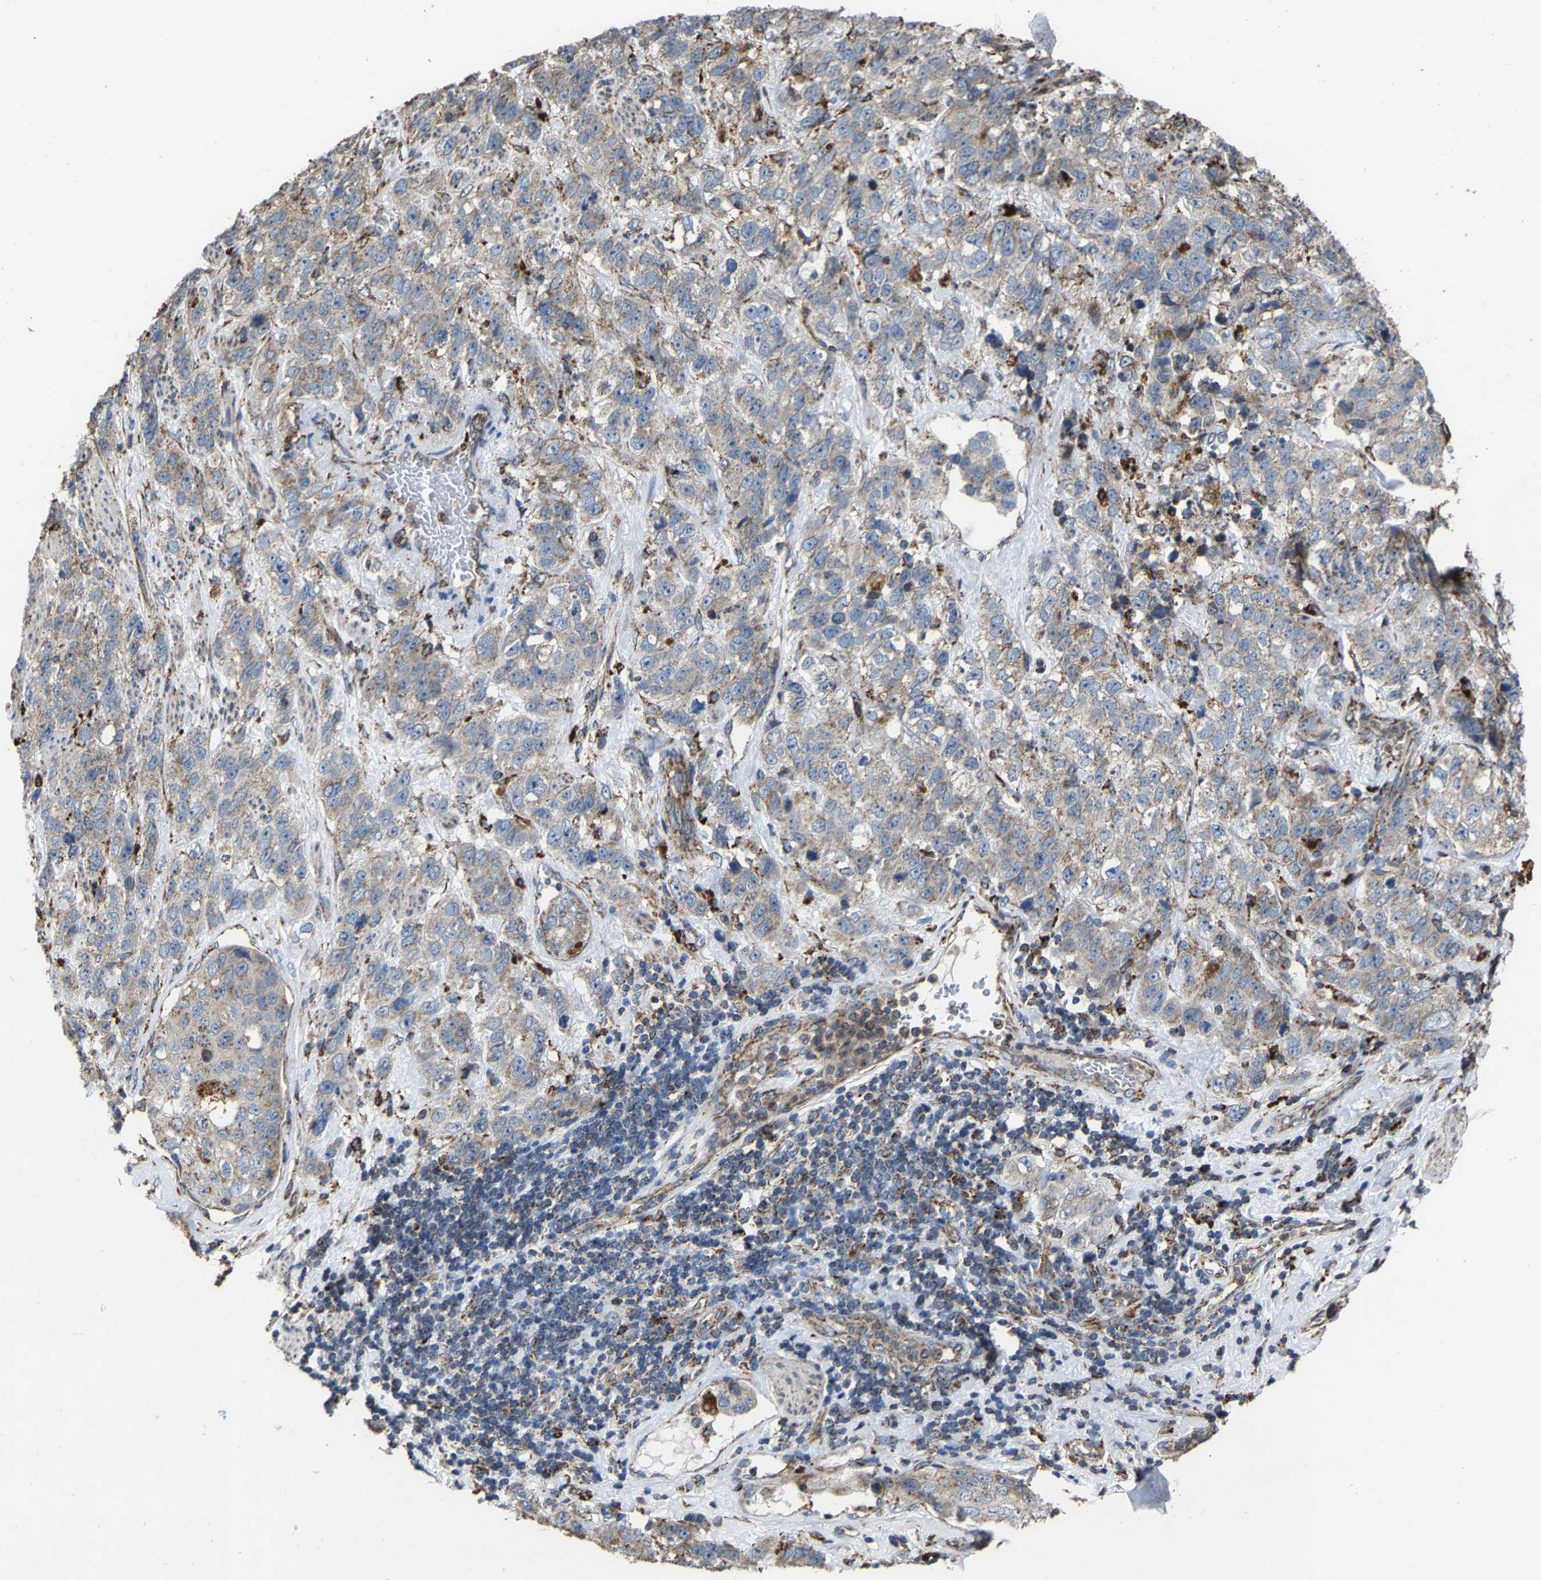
{"staining": {"intensity": "weak", "quantity": "<25%", "location": "cytoplasmic/membranous"}, "tissue": "stomach cancer", "cell_type": "Tumor cells", "image_type": "cancer", "snomed": [{"axis": "morphology", "description": "Adenocarcinoma, NOS"}, {"axis": "topography", "description": "Stomach"}], "caption": "Immunohistochemistry (IHC) histopathology image of adenocarcinoma (stomach) stained for a protein (brown), which exhibits no staining in tumor cells.", "gene": "NDUFV3", "patient": {"sex": "male", "age": 48}}